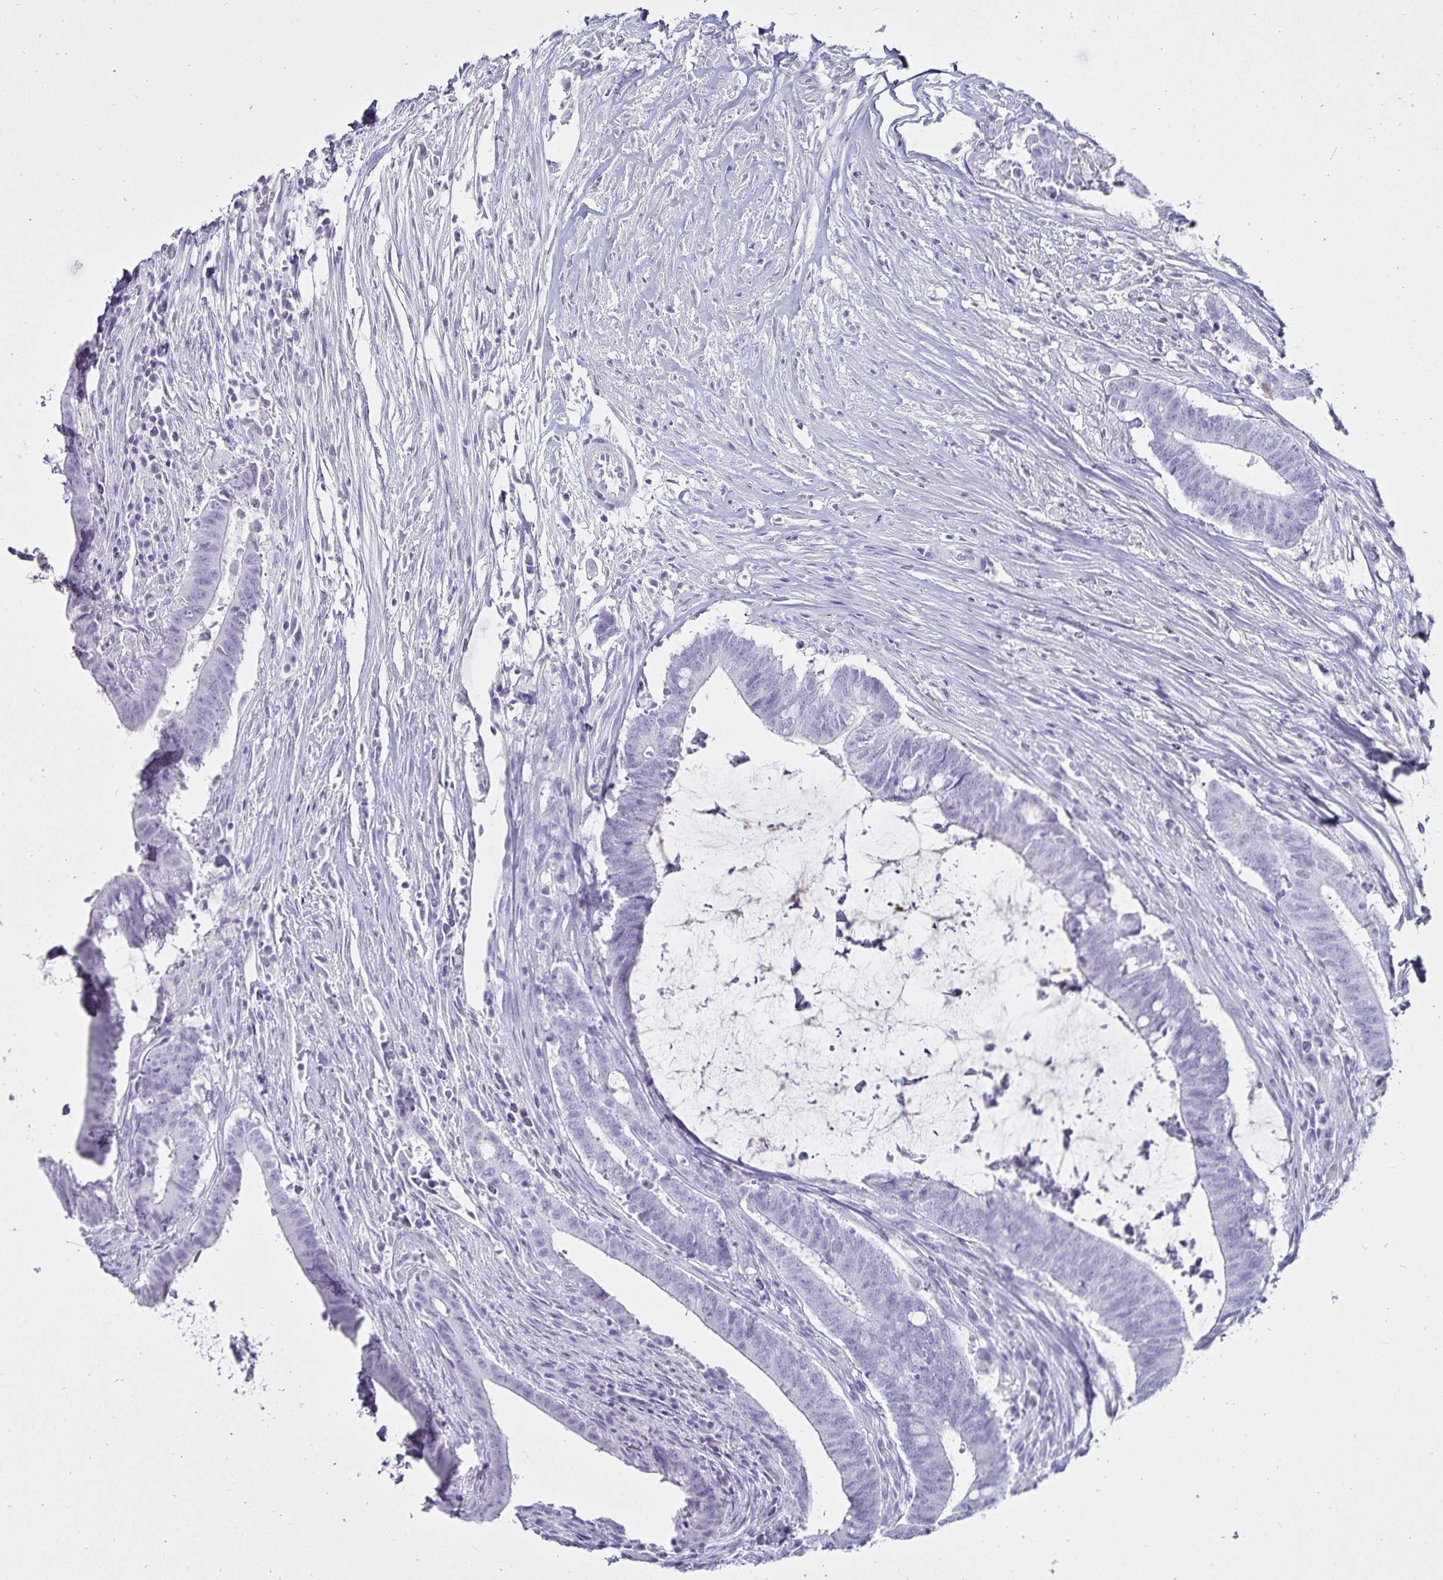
{"staining": {"intensity": "negative", "quantity": "none", "location": "none"}, "tissue": "colorectal cancer", "cell_type": "Tumor cells", "image_type": "cancer", "snomed": [{"axis": "morphology", "description": "Adenocarcinoma, NOS"}, {"axis": "topography", "description": "Colon"}], "caption": "A micrograph of adenocarcinoma (colorectal) stained for a protein displays no brown staining in tumor cells. (Immunohistochemistry, brightfield microscopy, high magnification).", "gene": "DEFA6", "patient": {"sex": "female", "age": 43}}